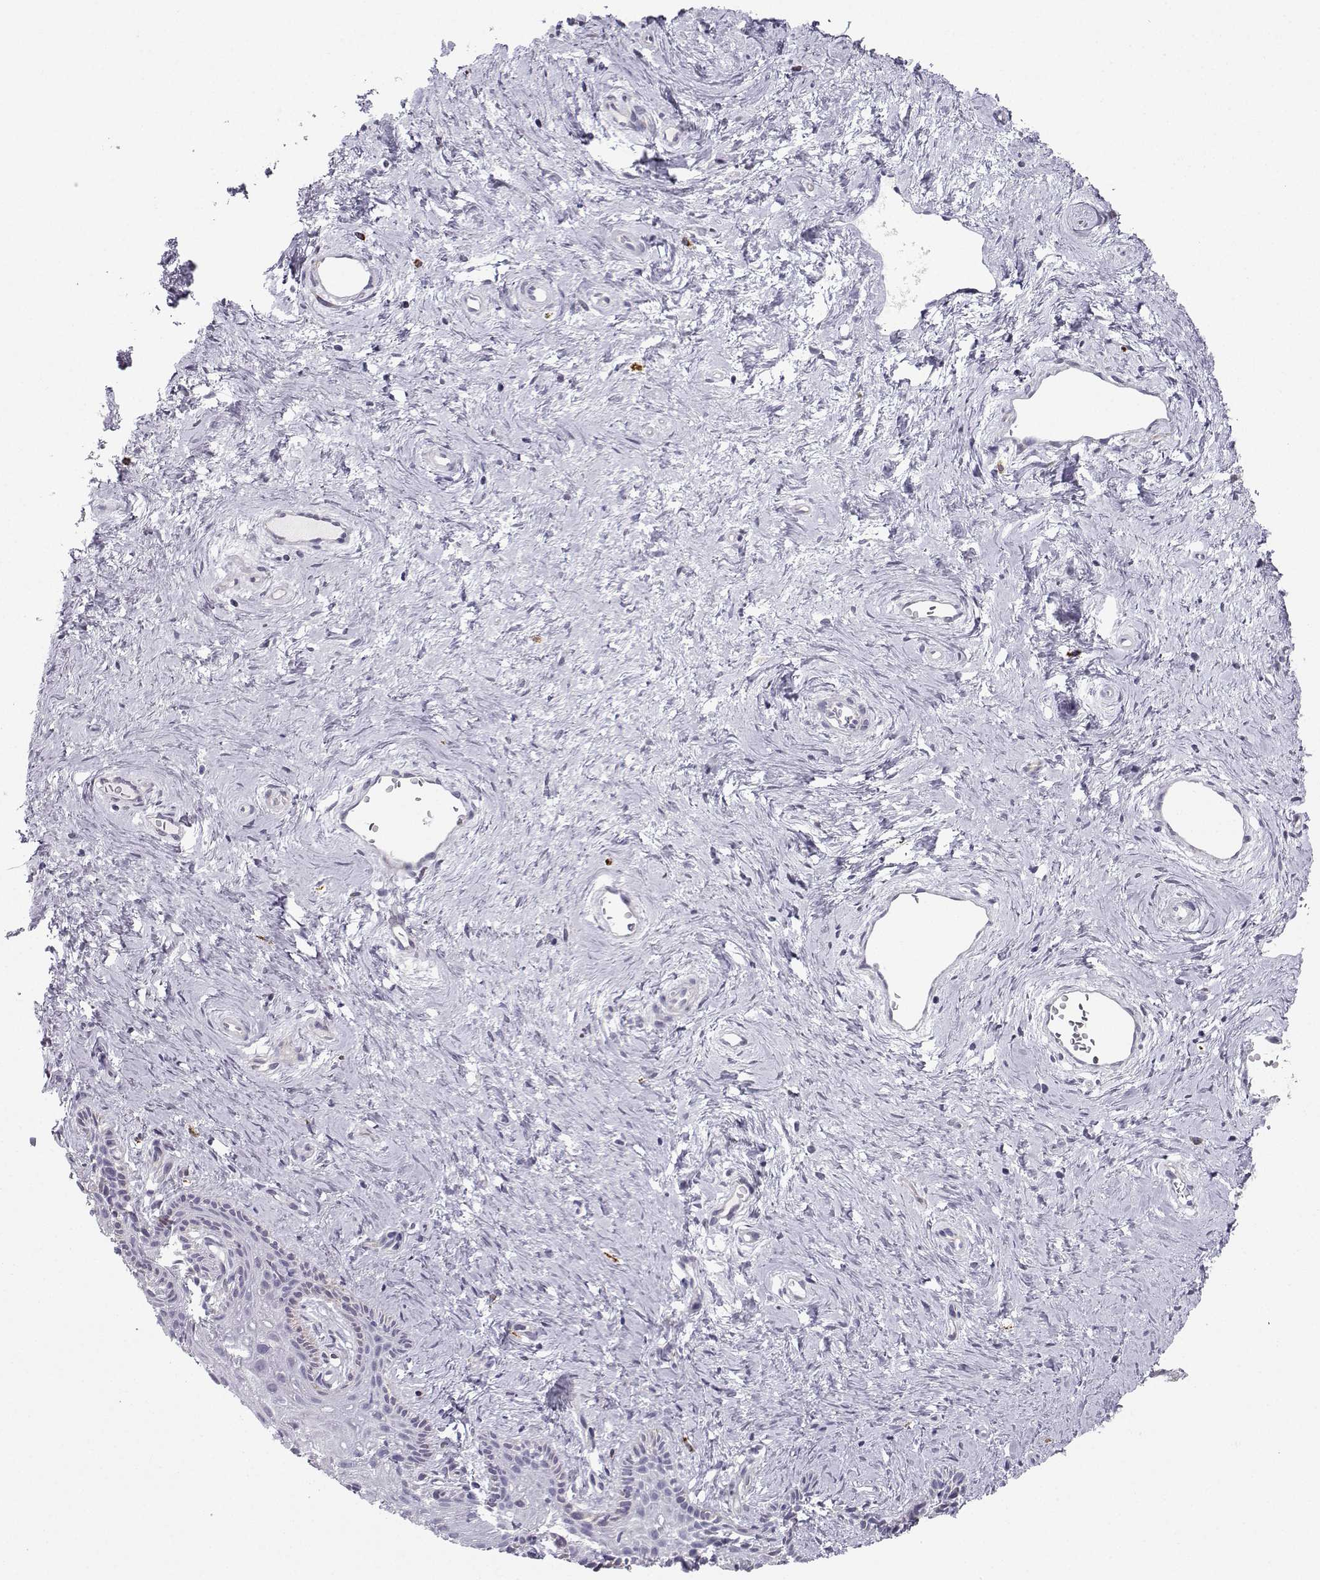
{"staining": {"intensity": "moderate", "quantity": "<25%", "location": "cytoplasmic/membranous"}, "tissue": "vagina", "cell_type": "Squamous epithelial cells", "image_type": "normal", "snomed": [{"axis": "morphology", "description": "Normal tissue, NOS"}, {"axis": "topography", "description": "Vagina"}], "caption": "This is an image of IHC staining of benign vagina, which shows moderate expression in the cytoplasmic/membranous of squamous epithelial cells.", "gene": "DCLK3", "patient": {"sex": "female", "age": 45}}